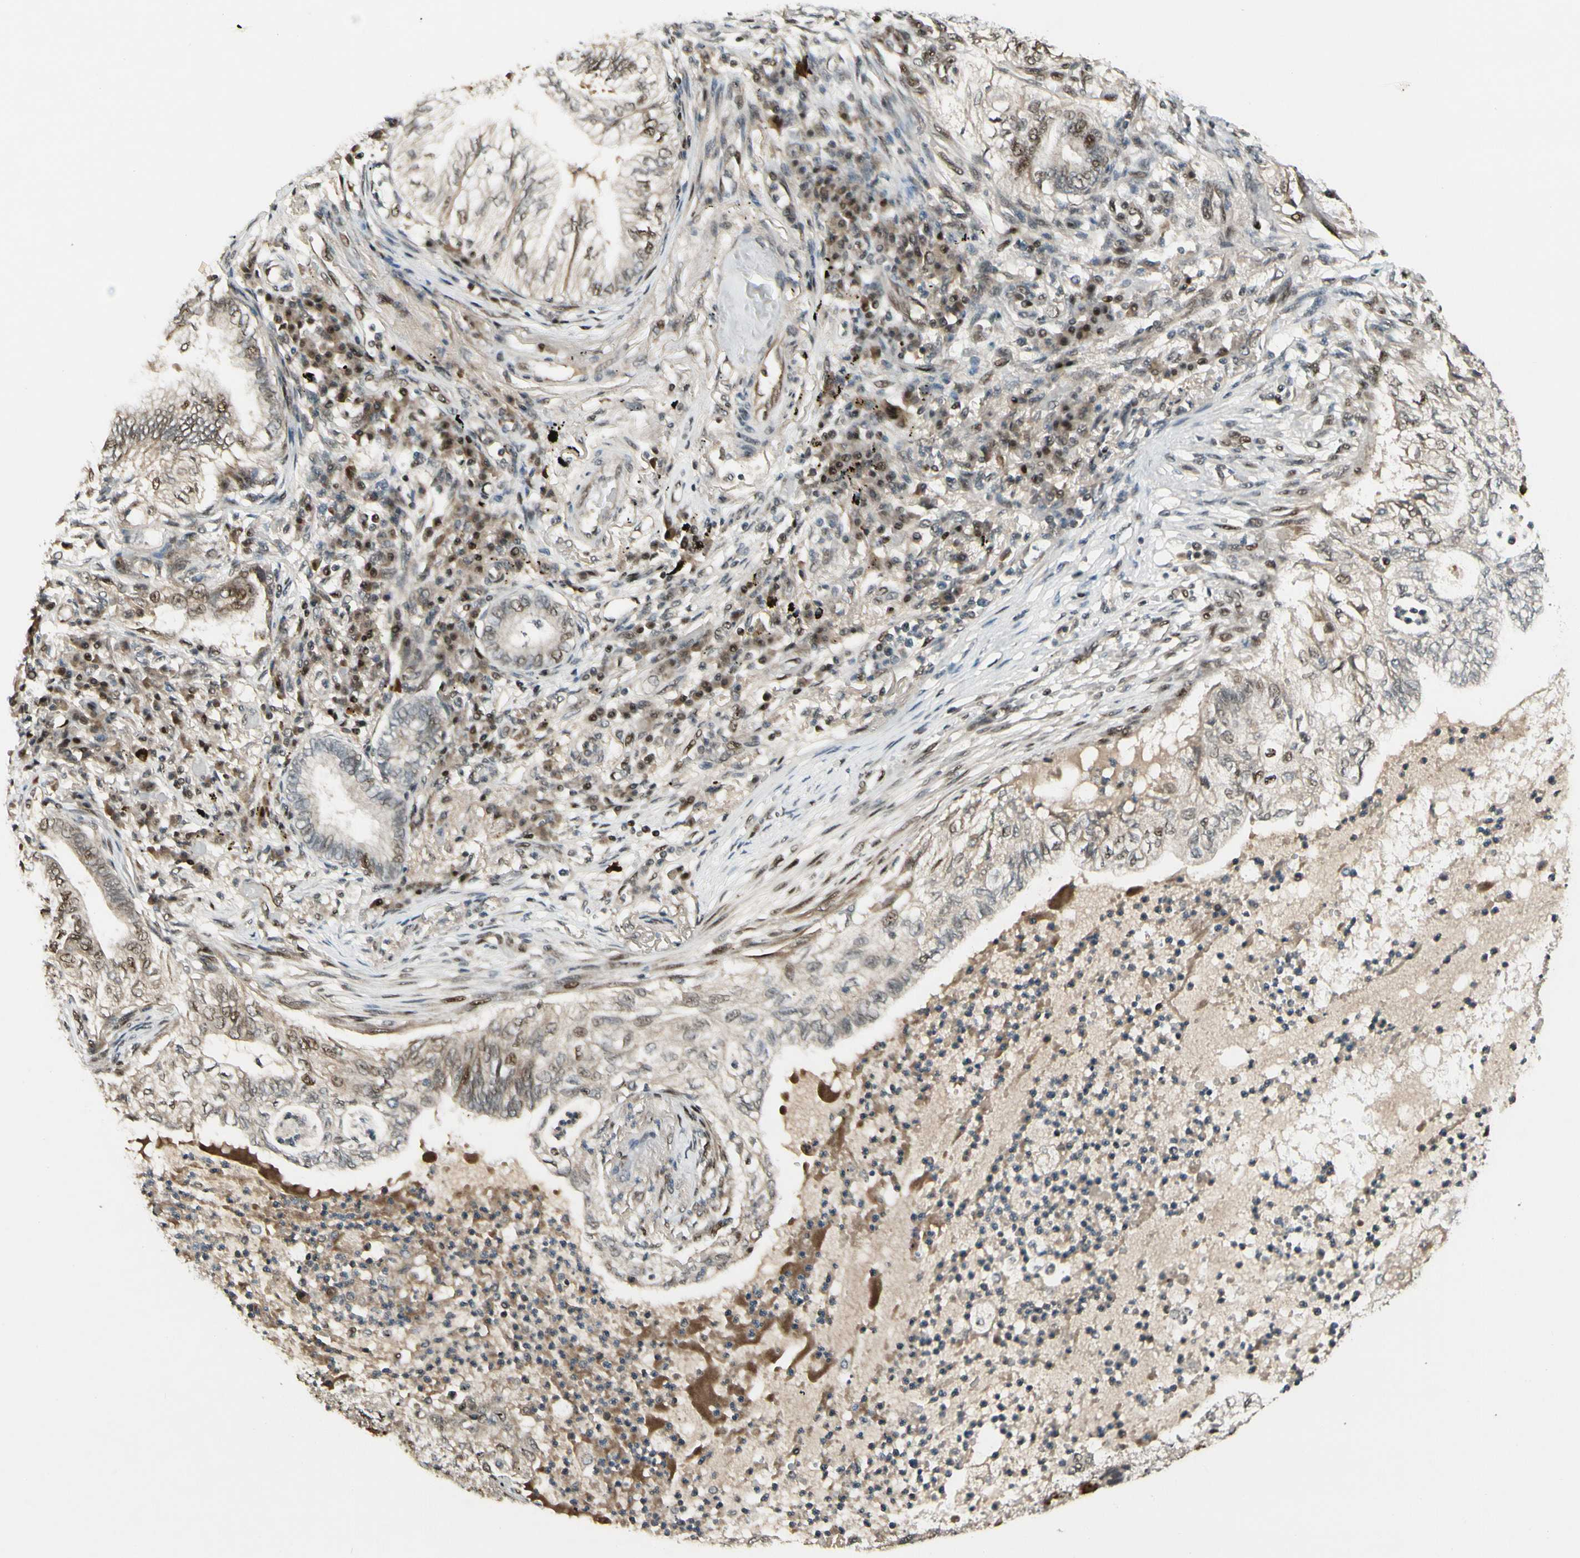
{"staining": {"intensity": "moderate", "quantity": "<25%", "location": "nuclear"}, "tissue": "lung cancer", "cell_type": "Tumor cells", "image_type": "cancer", "snomed": [{"axis": "morphology", "description": "Normal tissue, NOS"}, {"axis": "morphology", "description": "Adenocarcinoma, NOS"}, {"axis": "topography", "description": "Bronchus"}, {"axis": "topography", "description": "Lung"}], "caption": "A brown stain shows moderate nuclear positivity of a protein in human lung cancer tumor cells.", "gene": "CDK11A", "patient": {"sex": "female", "age": 70}}